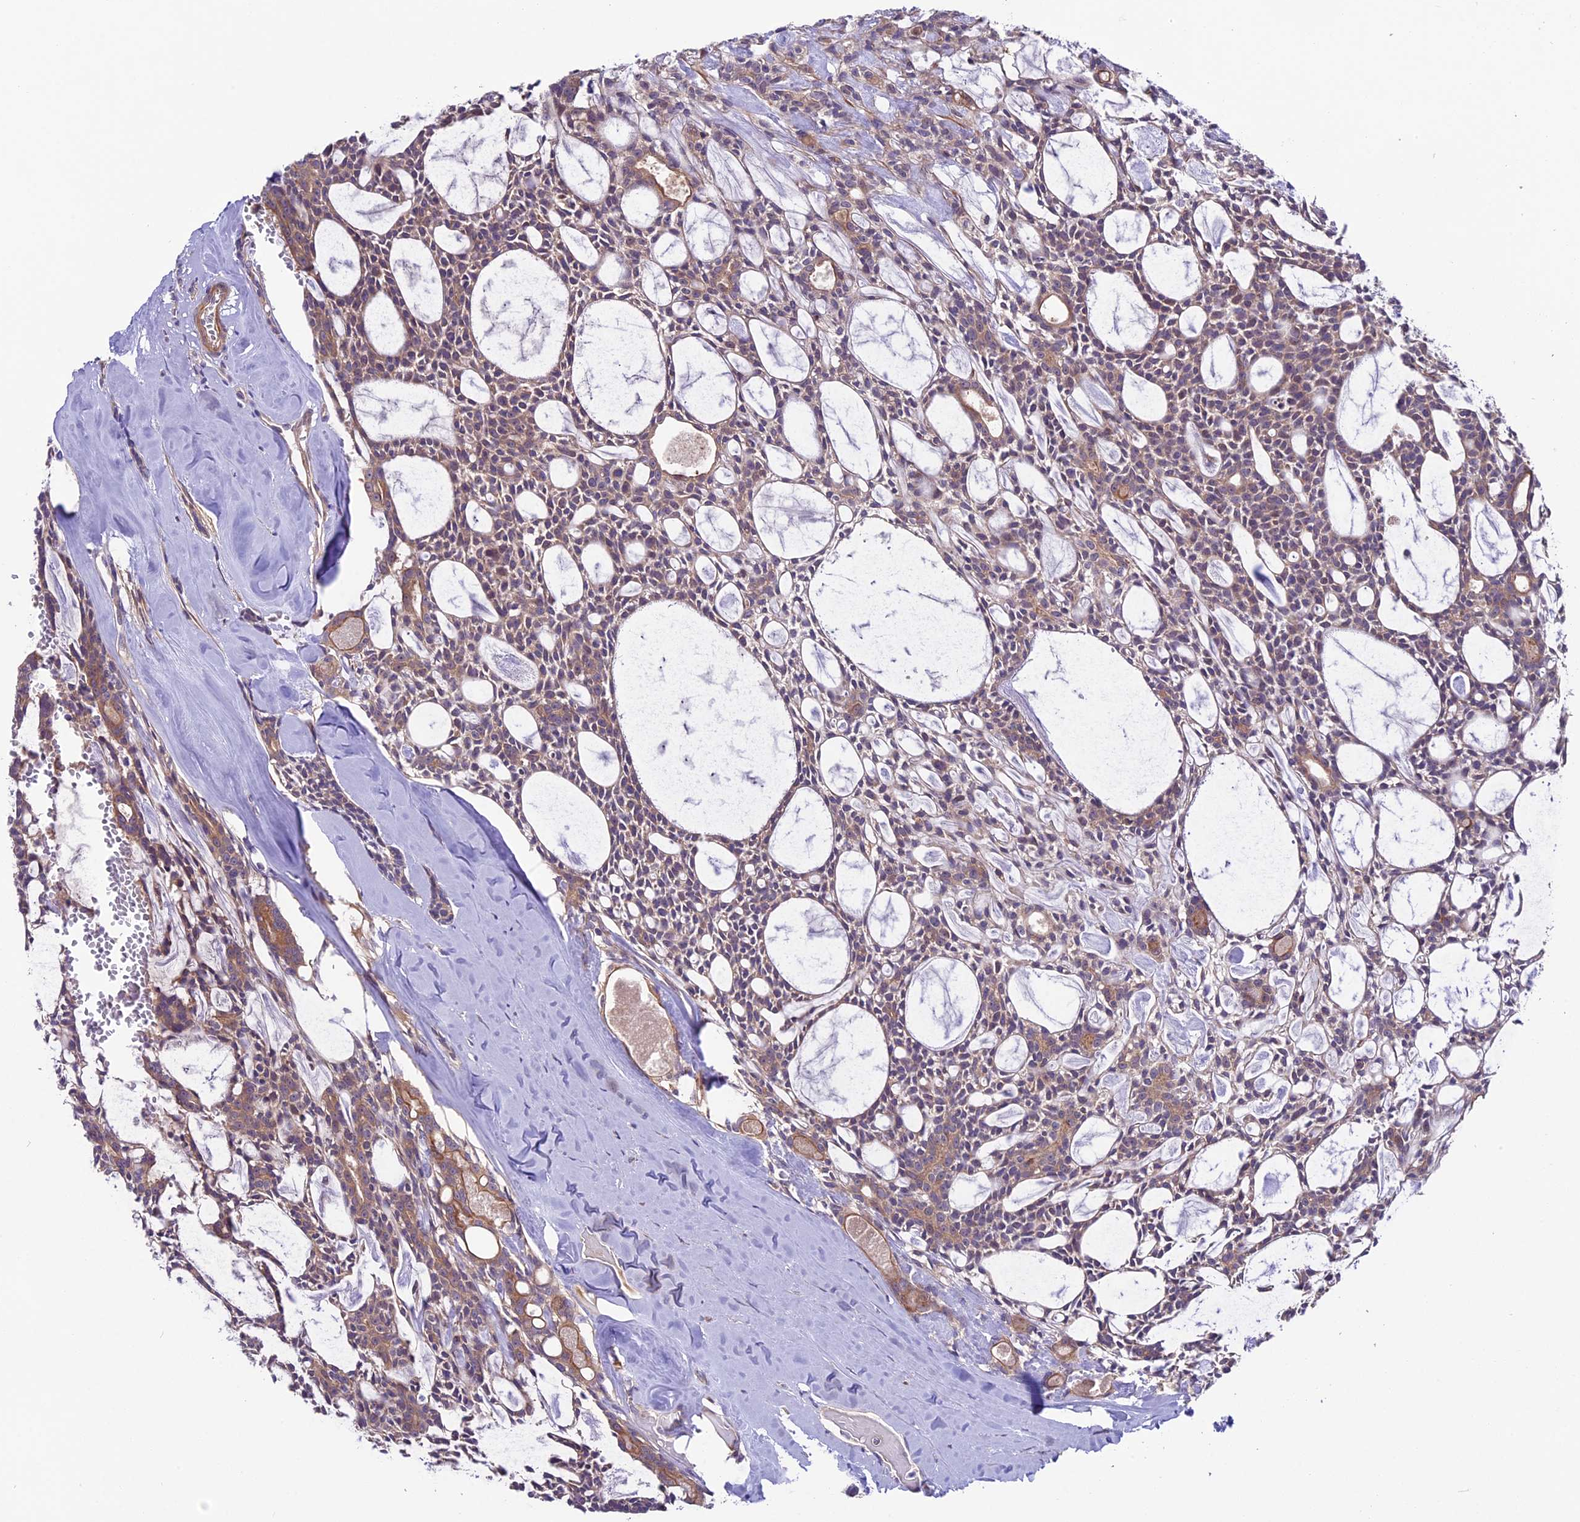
{"staining": {"intensity": "moderate", "quantity": "<25%", "location": "cytoplasmic/membranous"}, "tissue": "head and neck cancer", "cell_type": "Tumor cells", "image_type": "cancer", "snomed": [{"axis": "morphology", "description": "Adenocarcinoma, NOS"}, {"axis": "topography", "description": "Salivary gland"}, {"axis": "topography", "description": "Head-Neck"}], "caption": "Immunohistochemistry image of head and neck cancer stained for a protein (brown), which shows low levels of moderate cytoplasmic/membranous staining in about <25% of tumor cells.", "gene": "COG8", "patient": {"sex": "male", "age": 55}}